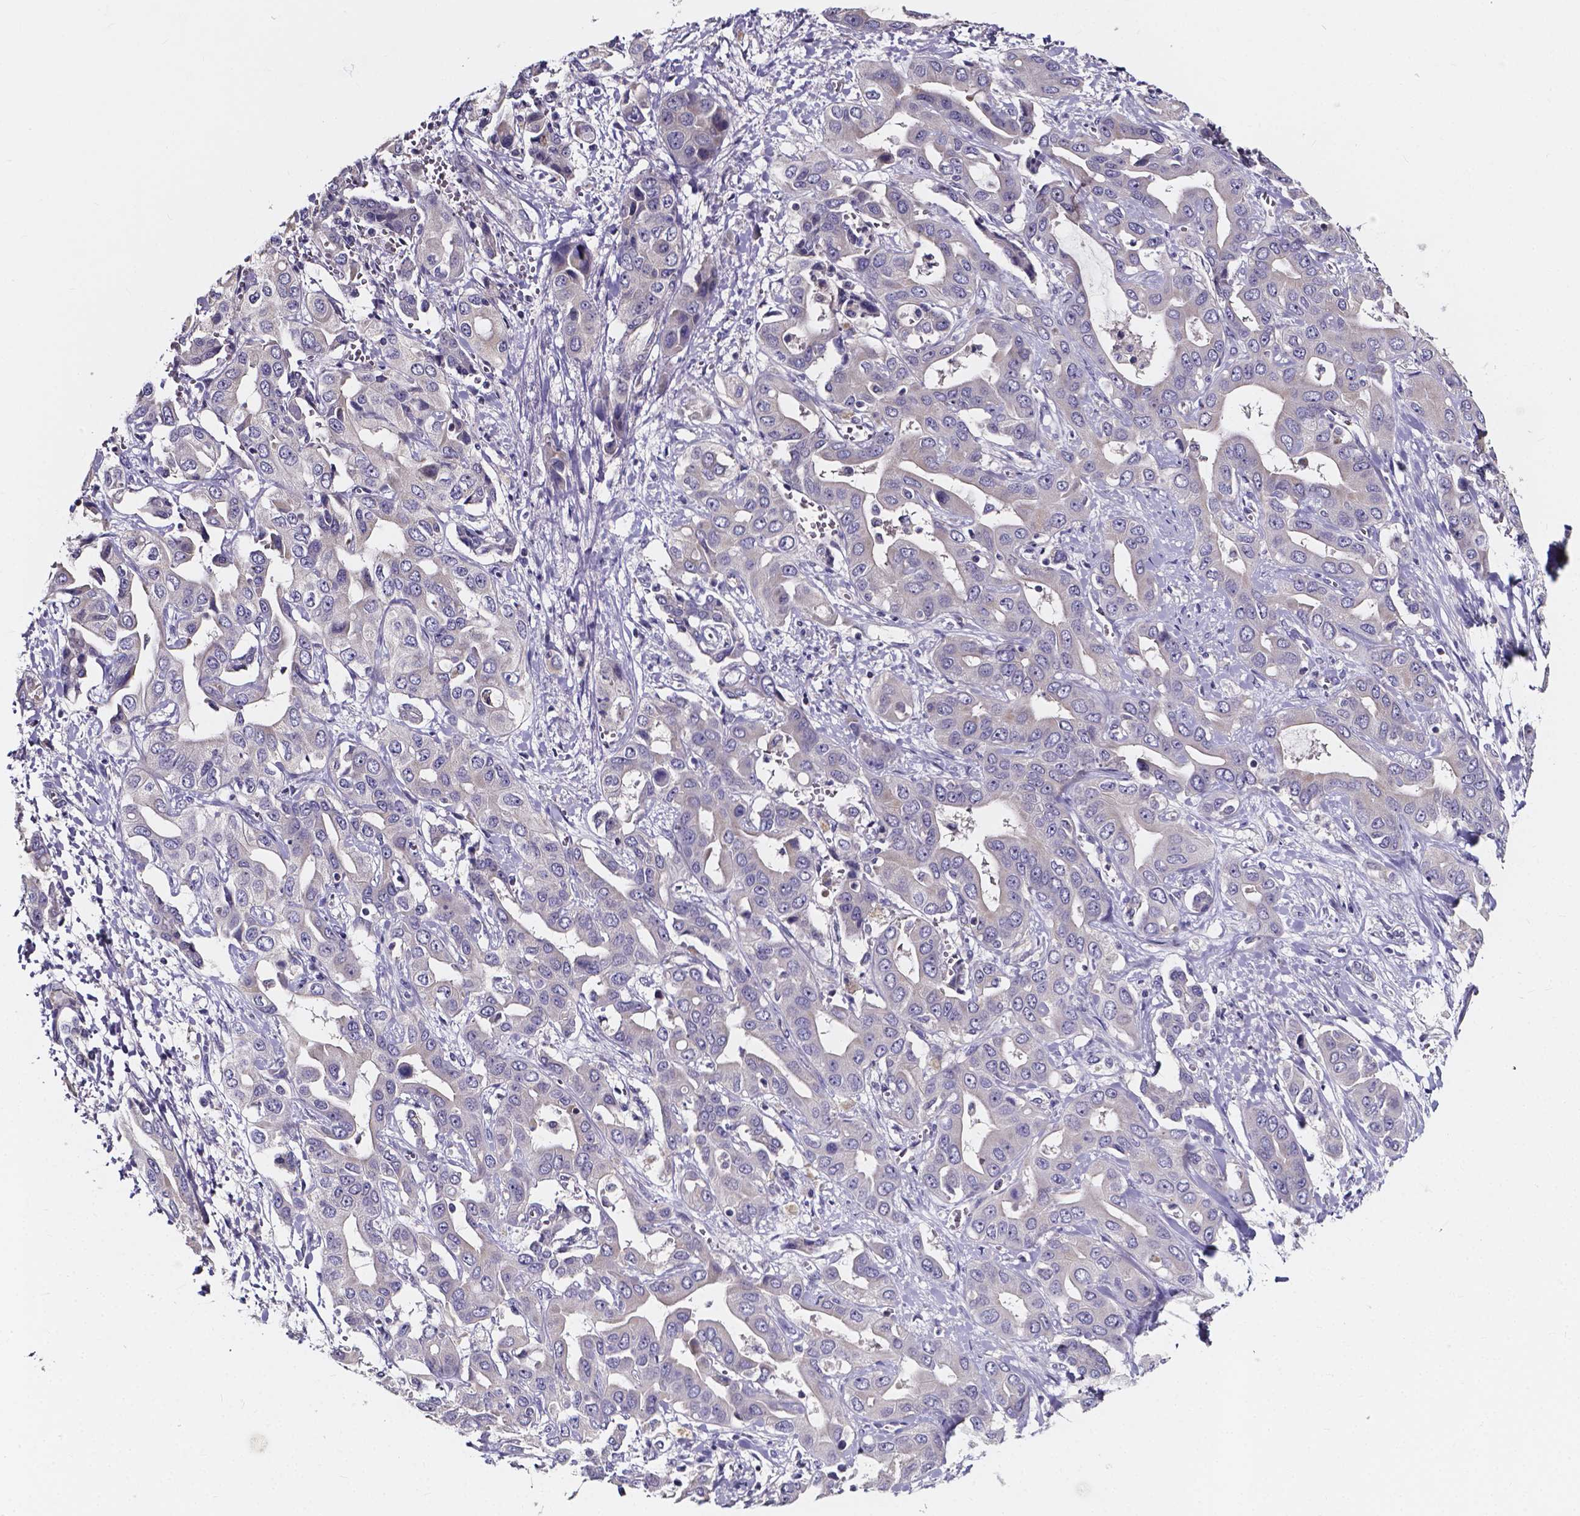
{"staining": {"intensity": "negative", "quantity": "none", "location": "none"}, "tissue": "liver cancer", "cell_type": "Tumor cells", "image_type": "cancer", "snomed": [{"axis": "morphology", "description": "Cholangiocarcinoma"}, {"axis": "topography", "description": "Liver"}], "caption": "The immunohistochemistry histopathology image has no significant positivity in tumor cells of cholangiocarcinoma (liver) tissue.", "gene": "THEMIS", "patient": {"sex": "female", "age": 52}}